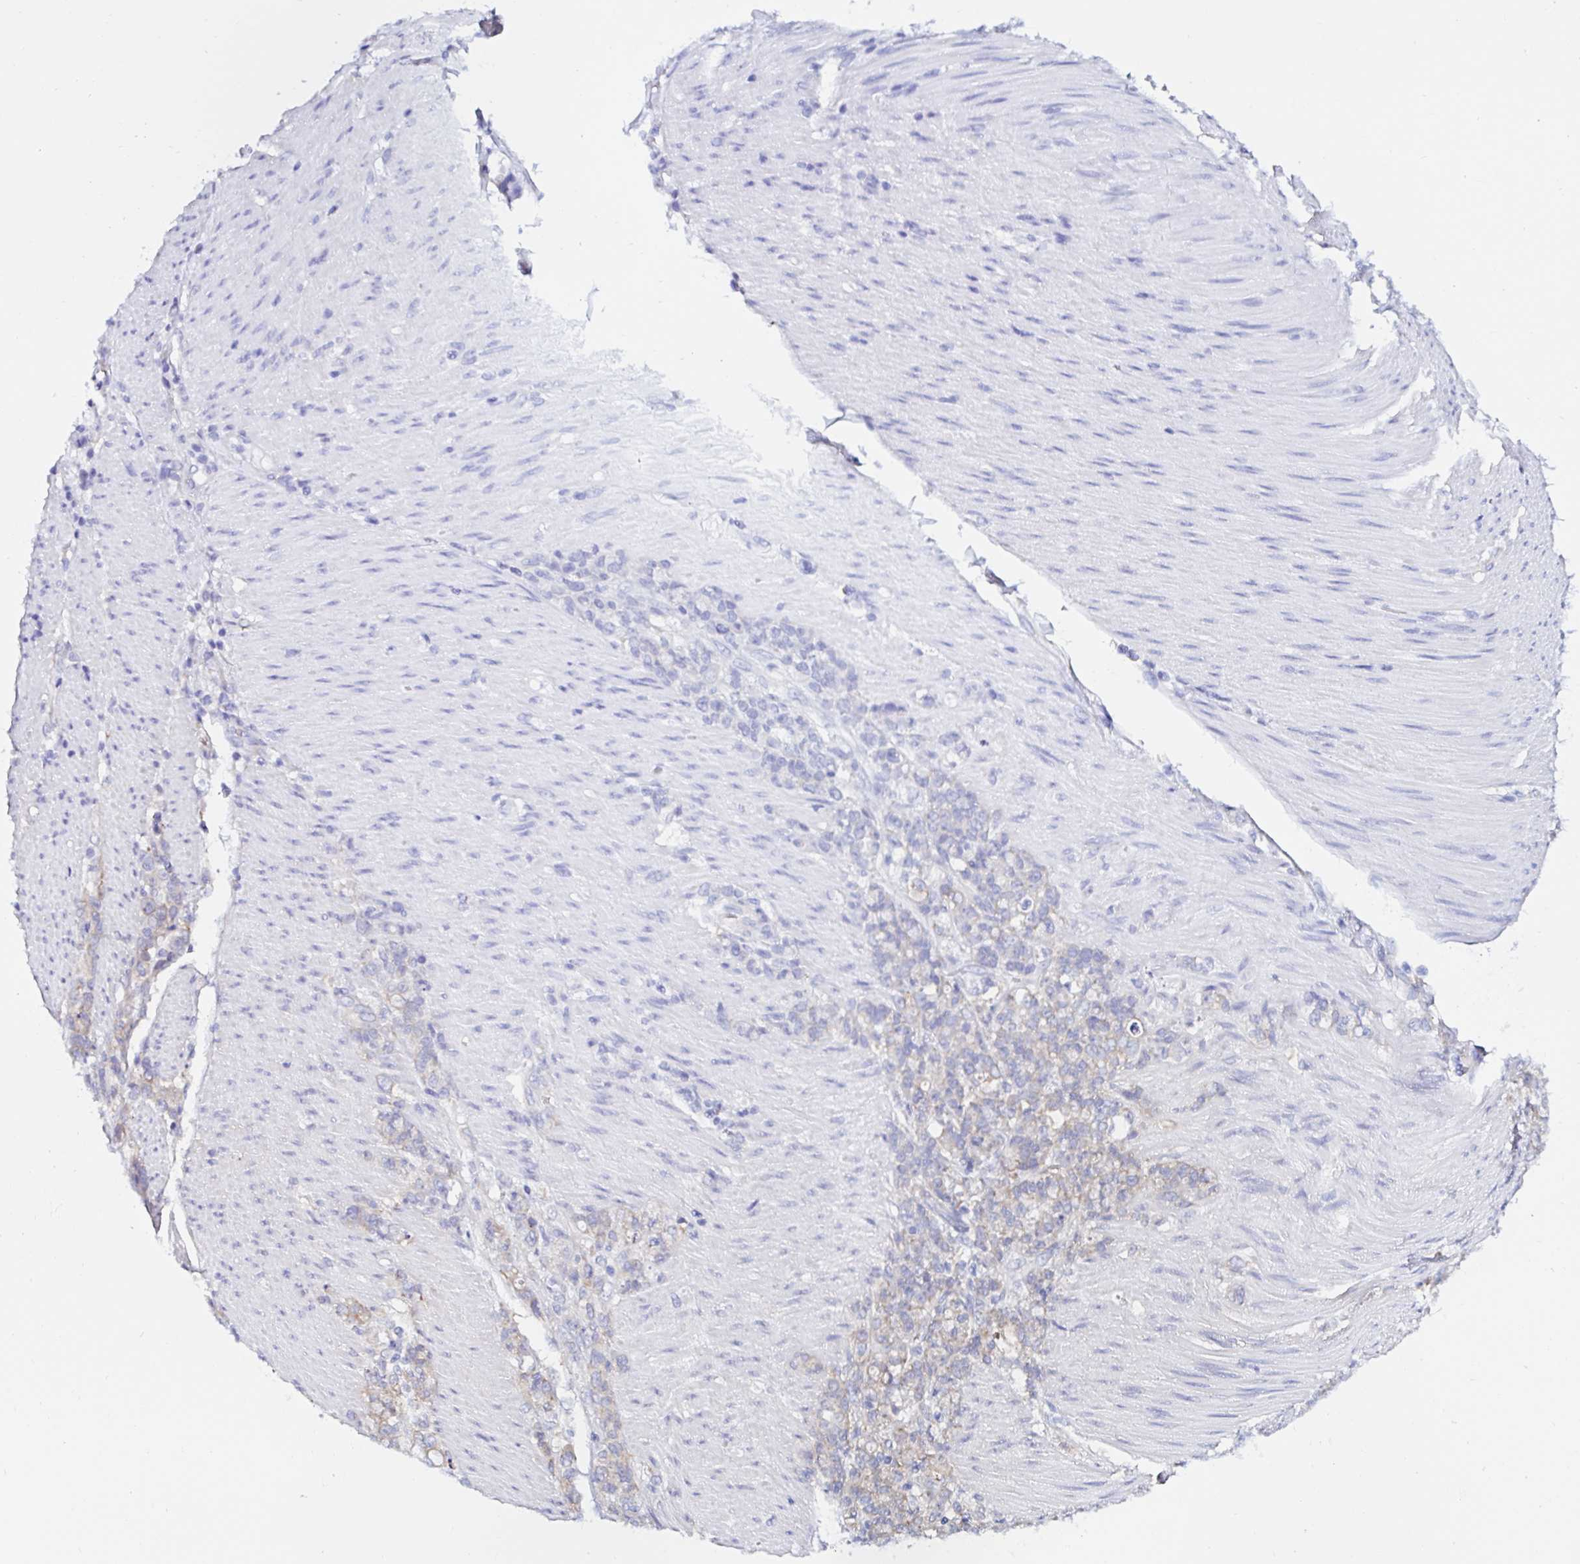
{"staining": {"intensity": "weak", "quantity": "25%-75%", "location": "cytoplasmic/membranous"}, "tissue": "stomach cancer", "cell_type": "Tumor cells", "image_type": "cancer", "snomed": [{"axis": "morphology", "description": "Adenocarcinoma, NOS"}, {"axis": "topography", "description": "Stomach"}], "caption": "The histopathology image exhibits immunohistochemical staining of stomach adenocarcinoma. There is weak cytoplasmic/membranous expression is present in approximately 25%-75% of tumor cells. (DAB = brown stain, brightfield microscopy at high magnification).", "gene": "RSRP1", "patient": {"sex": "female", "age": 79}}